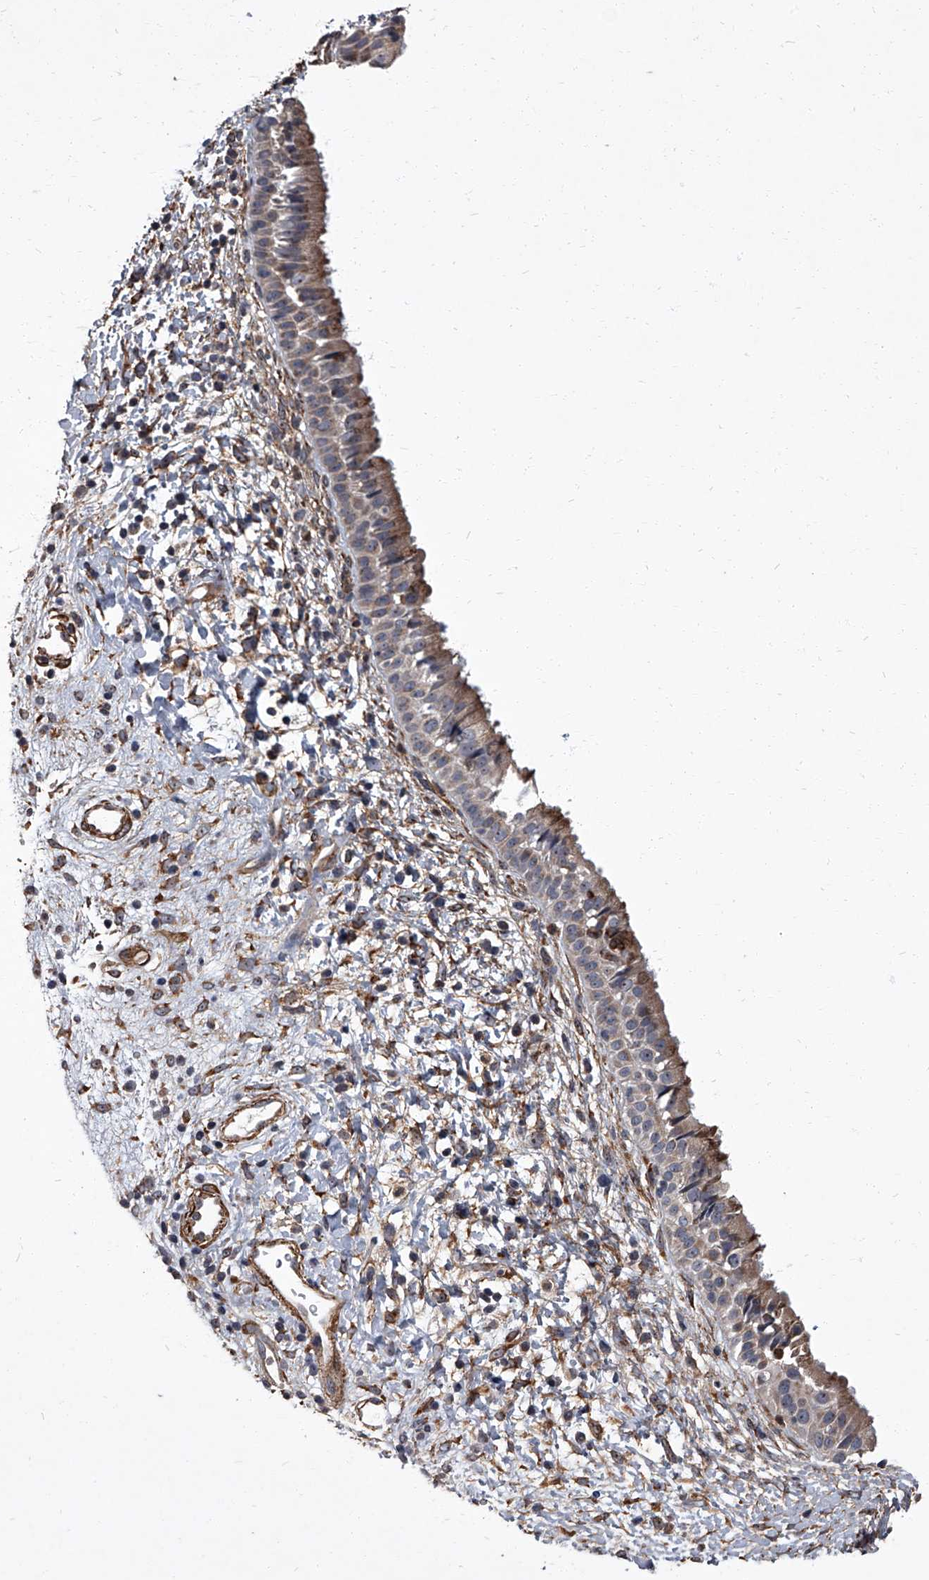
{"staining": {"intensity": "moderate", "quantity": "25%-75%", "location": "cytoplasmic/membranous"}, "tissue": "nasopharynx", "cell_type": "Respiratory epithelial cells", "image_type": "normal", "snomed": [{"axis": "morphology", "description": "Normal tissue, NOS"}, {"axis": "topography", "description": "Nasopharynx"}], "caption": "Brown immunohistochemical staining in unremarkable nasopharynx shows moderate cytoplasmic/membranous positivity in about 25%-75% of respiratory epithelial cells.", "gene": "SIRT4", "patient": {"sex": "male", "age": 22}}